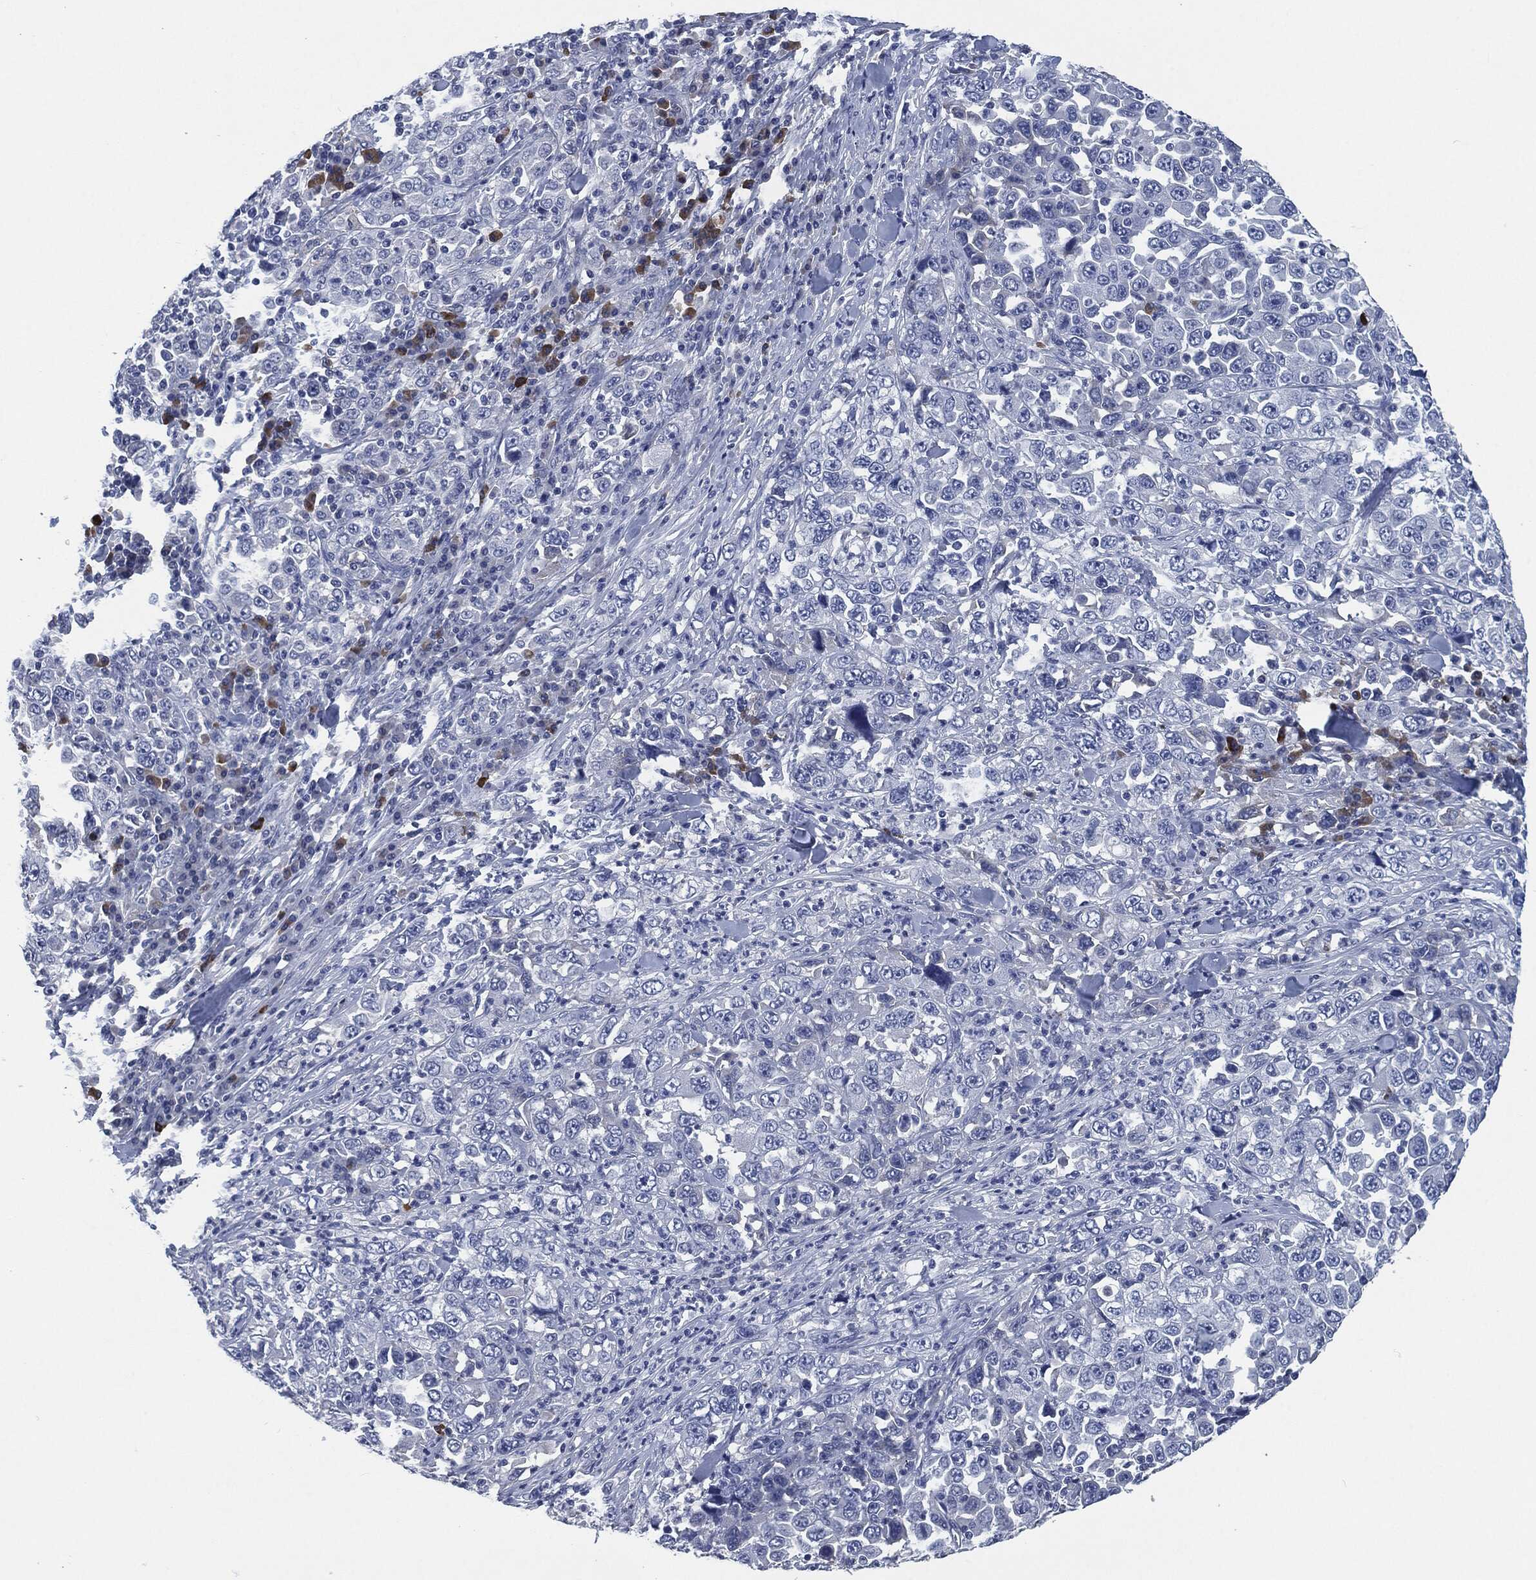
{"staining": {"intensity": "negative", "quantity": "none", "location": "none"}, "tissue": "stomach cancer", "cell_type": "Tumor cells", "image_type": "cancer", "snomed": [{"axis": "morphology", "description": "Normal tissue, NOS"}, {"axis": "morphology", "description": "Adenocarcinoma, NOS"}, {"axis": "topography", "description": "Stomach, upper"}, {"axis": "topography", "description": "Stomach"}], "caption": "Human stomach cancer (adenocarcinoma) stained for a protein using immunohistochemistry (IHC) exhibits no staining in tumor cells.", "gene": "CD27", "patient": {"sex": "male", "age": 59}}